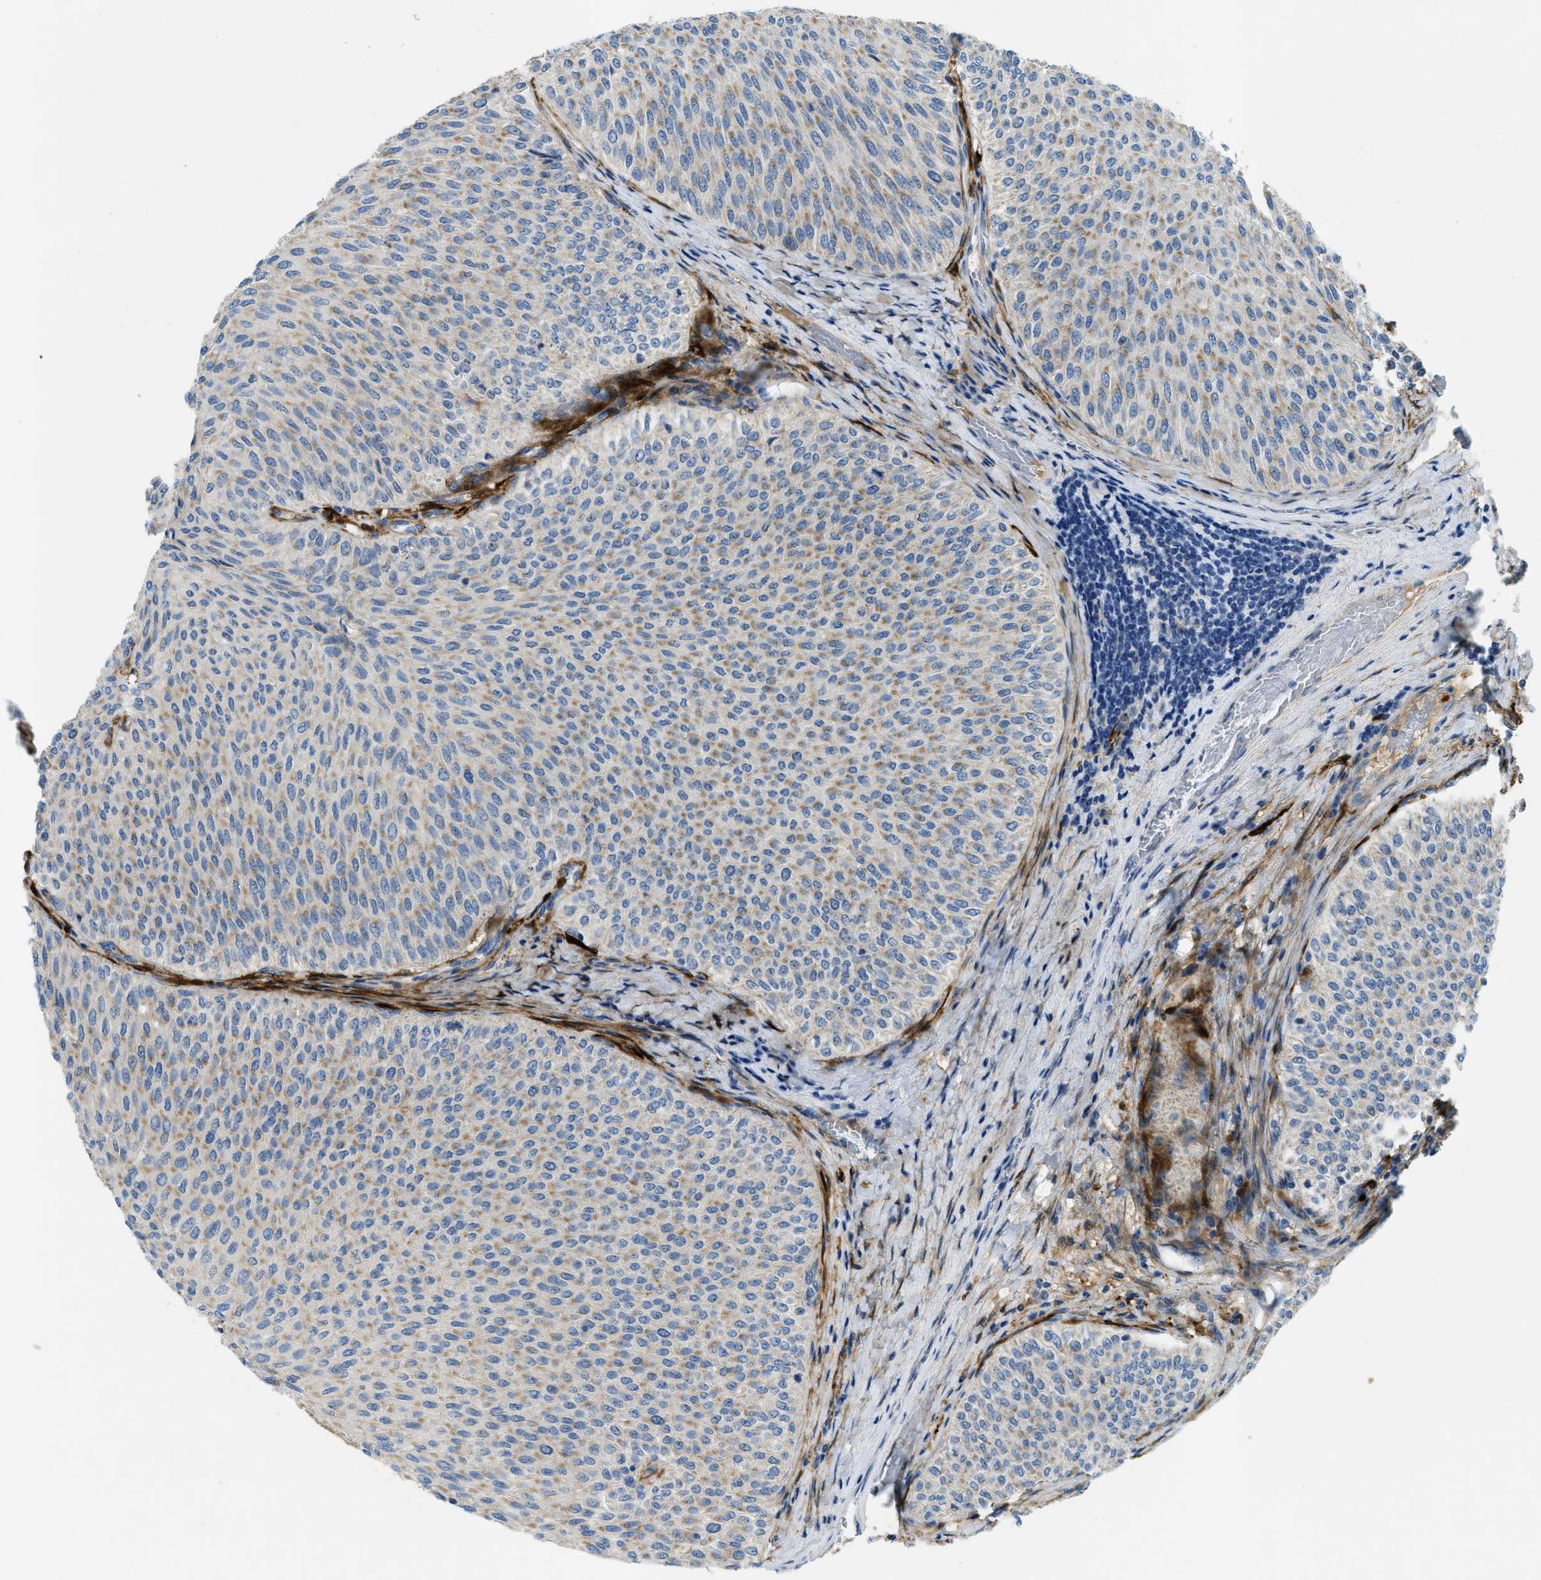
{"staining": {"intensity": "weak", "quantity": ">75%", "location": "cytoplasmic/membranous"}, "tissue": "urothelial cancer", "cell_type": "Tumor cells", "image_type": "cancer", "snomed": [{"axis": "morphology", "description": "Urothelial carcinoma, Low grade"}, {"axis": "topography", "description": "Urinary bladder"}], "caption": "Urothelial carcinoma (low-grade) stained with a protein marker displays weak staining in tumor cells.", "gene": "CYGB", "patient": {"sex": "male", "age": 78}}